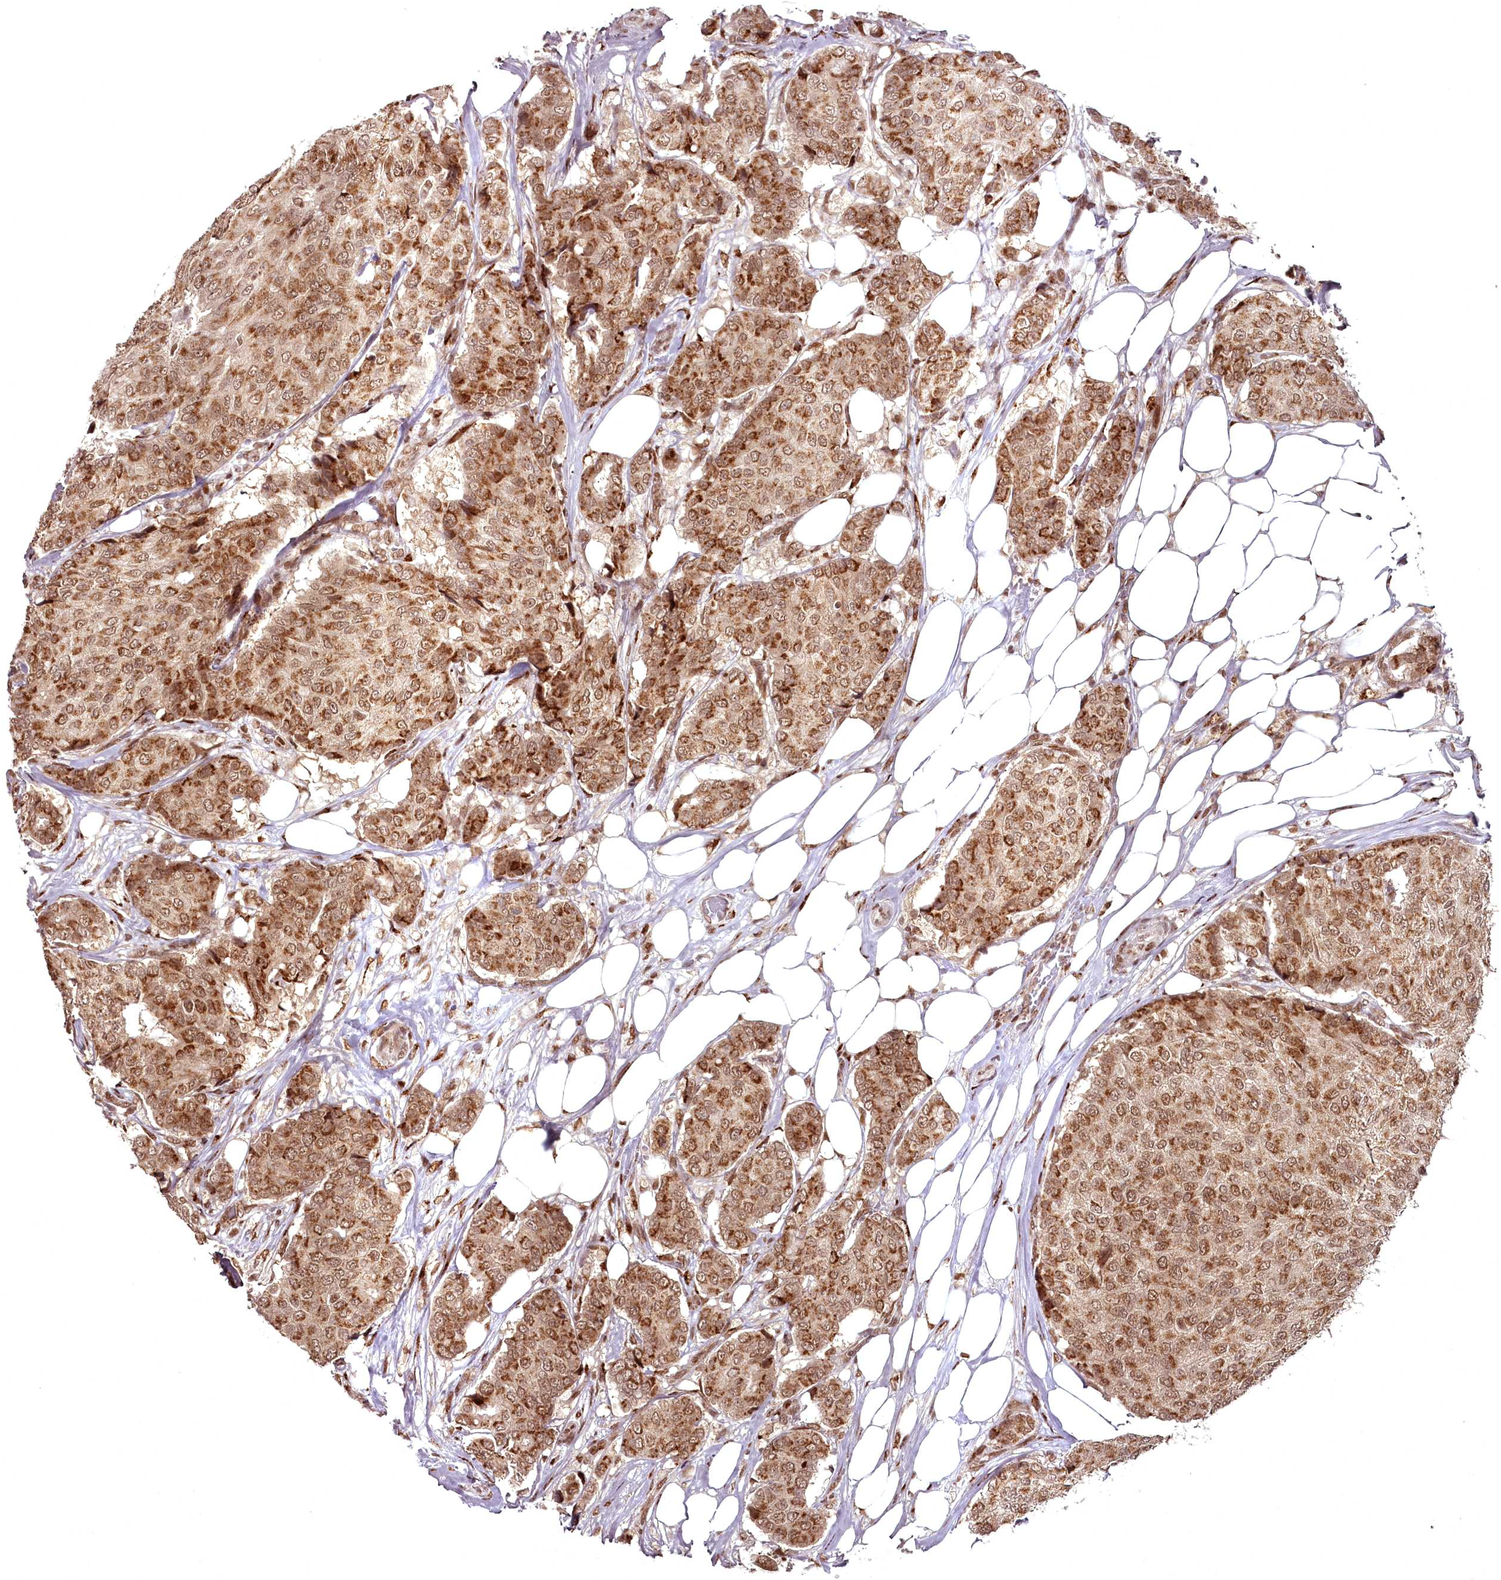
{"staining": {"intensity": "moderate", "quantity": ">75%", "location": "cytoplasmic/membranous,nuclear"}, "tissue": "breast cancer", "cell_type": "Tumor cells", "image_type": "cancer", "snomed": [{"axis": "morphology", "description": "Duct carcinoma"}, {"axis": "topography", "description": "Breast"}], "caption": "Human infiltrating ductal carcinoma (breast) stained with a protein marker displays moderate staining in tumor cells.", "gene": "CEP83", "patient": {"sex": "female", "age": 75}}